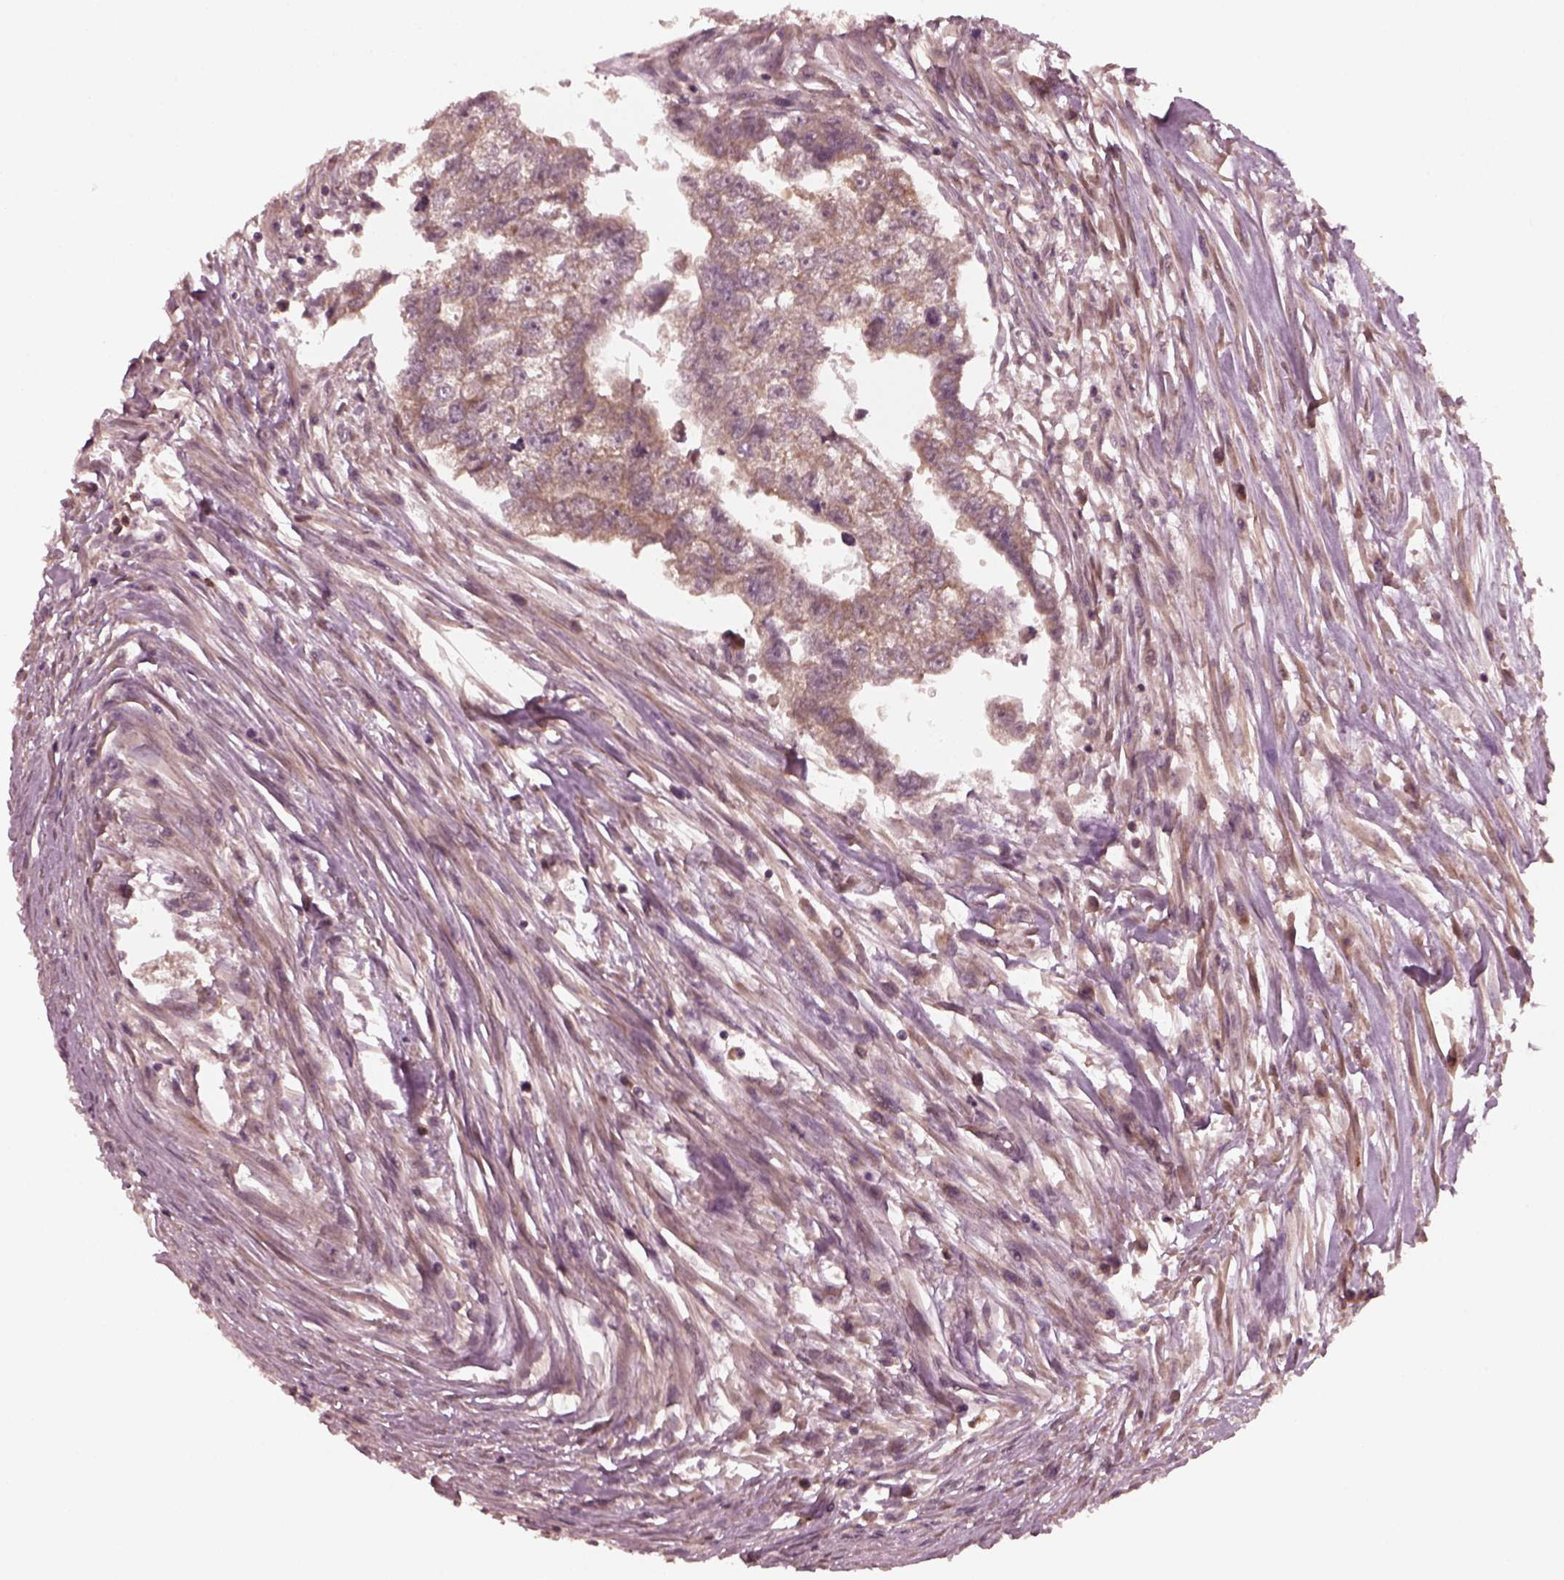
{"staining": {"intensity": "weak", "quantity": "<25%", "location": "cytoplasmic/membranous"}, "tissue": "testis cancer", "cell_type": "Tumor cells", "image_type": "cancer", "snomed": [{"axis": "morphology", "description": "Carcinoma, Embryonal, NOS"}, {"axis": "morphology", "description": "Teratoma, malignant, NOS"}, {"axis": "topography", "description": "Testis"}], "caption": "This is an IHC image of testis cancer (embryonal carcinoma). There is no expression in tumor cells.", "gene": "FAF2", "patient": {"sex": "male", "age": 44}}